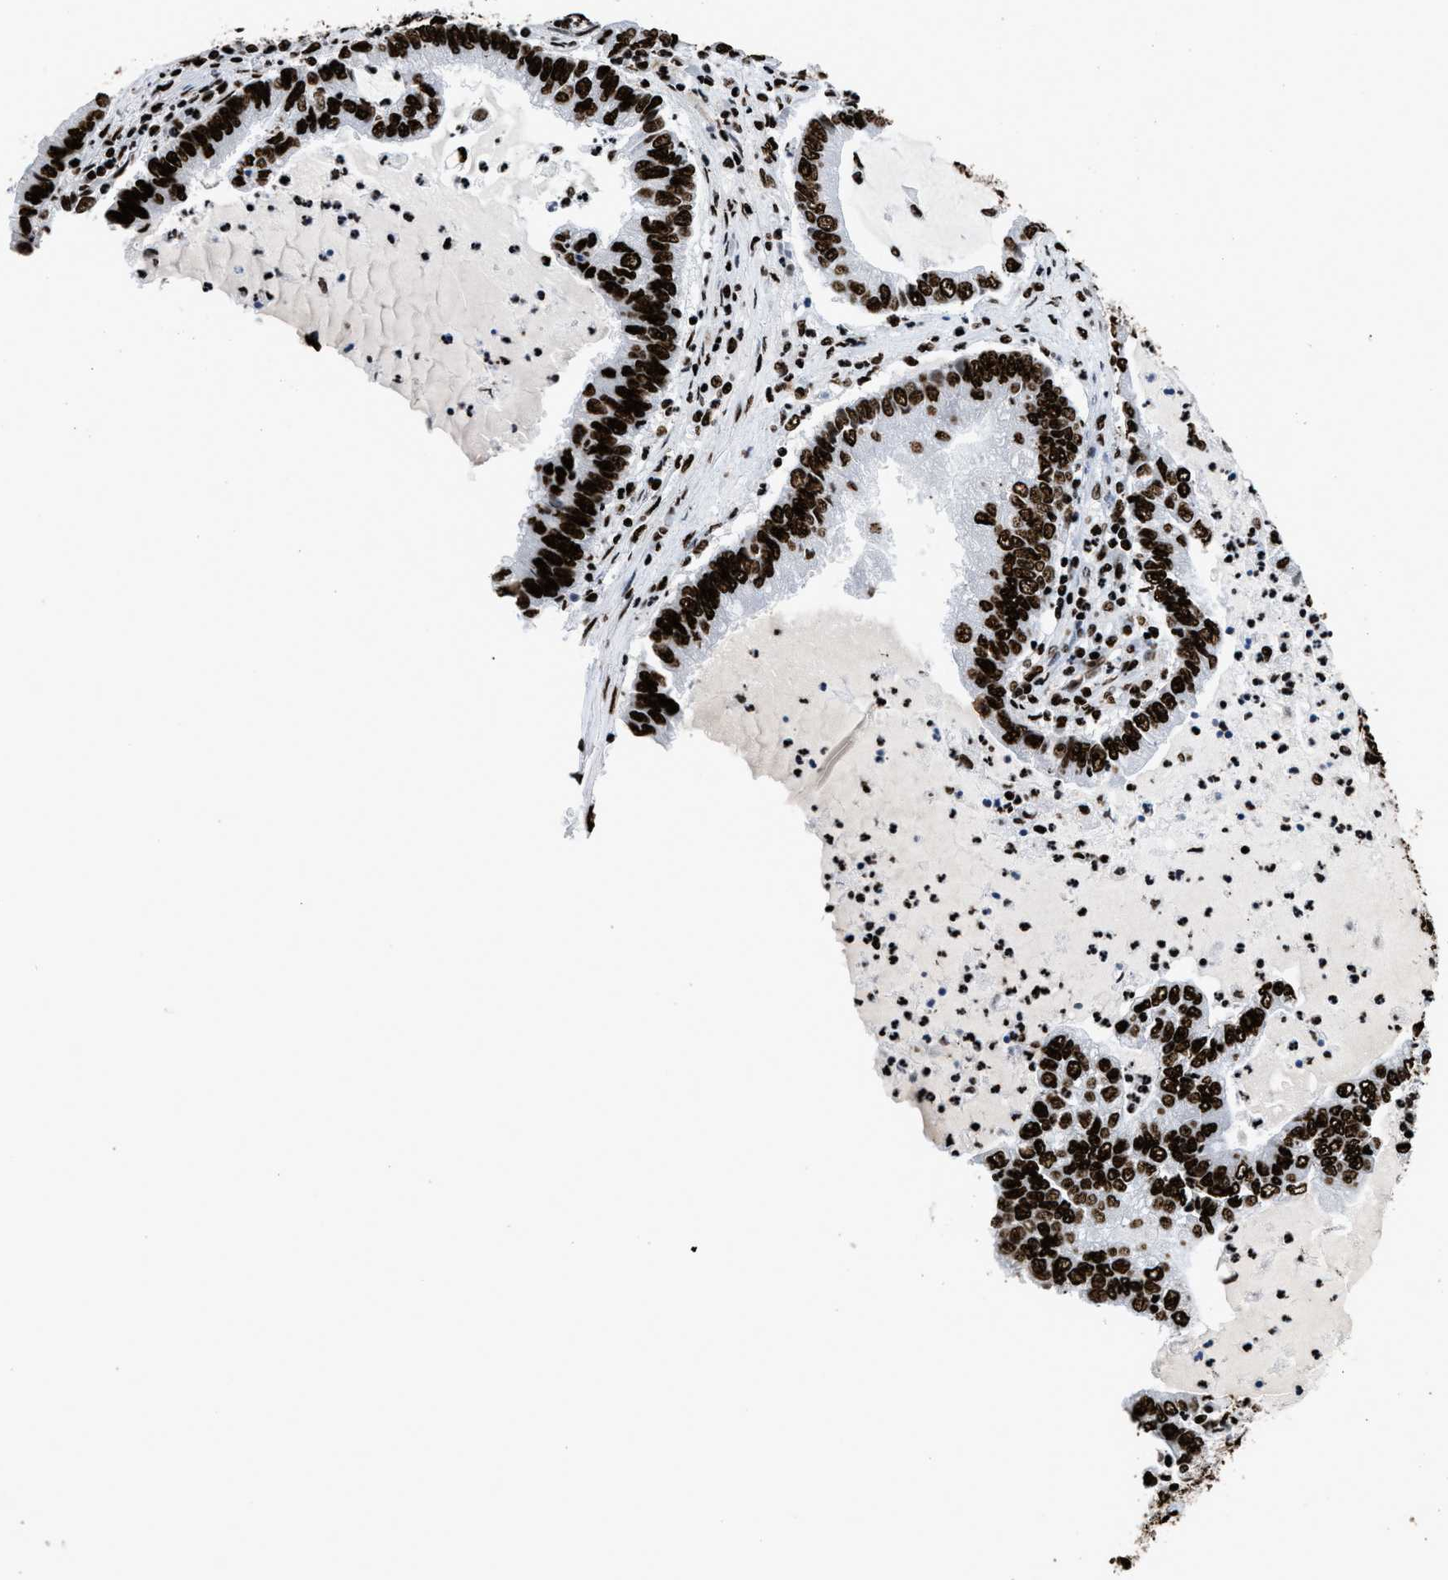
{"staining": {"intensity": "strong", "quantity": ">75%", "location": "nuclear"}, "tissue": "lung cancer", "cell_type": "Tumor cells", "image_type": "cancer", "snomed": [{"axis": "morphology", "description": "Adenocarcinoma, NOS"}, {"axis": "topography", "description": "Lung"}], "caption": "Protein staining shows strong nuclear positivity in approximately >75% of tumor cells in lung adenocarcinoma.", "gene": "HNRNPM", "patient": {"sex": "female", "age": 51}}